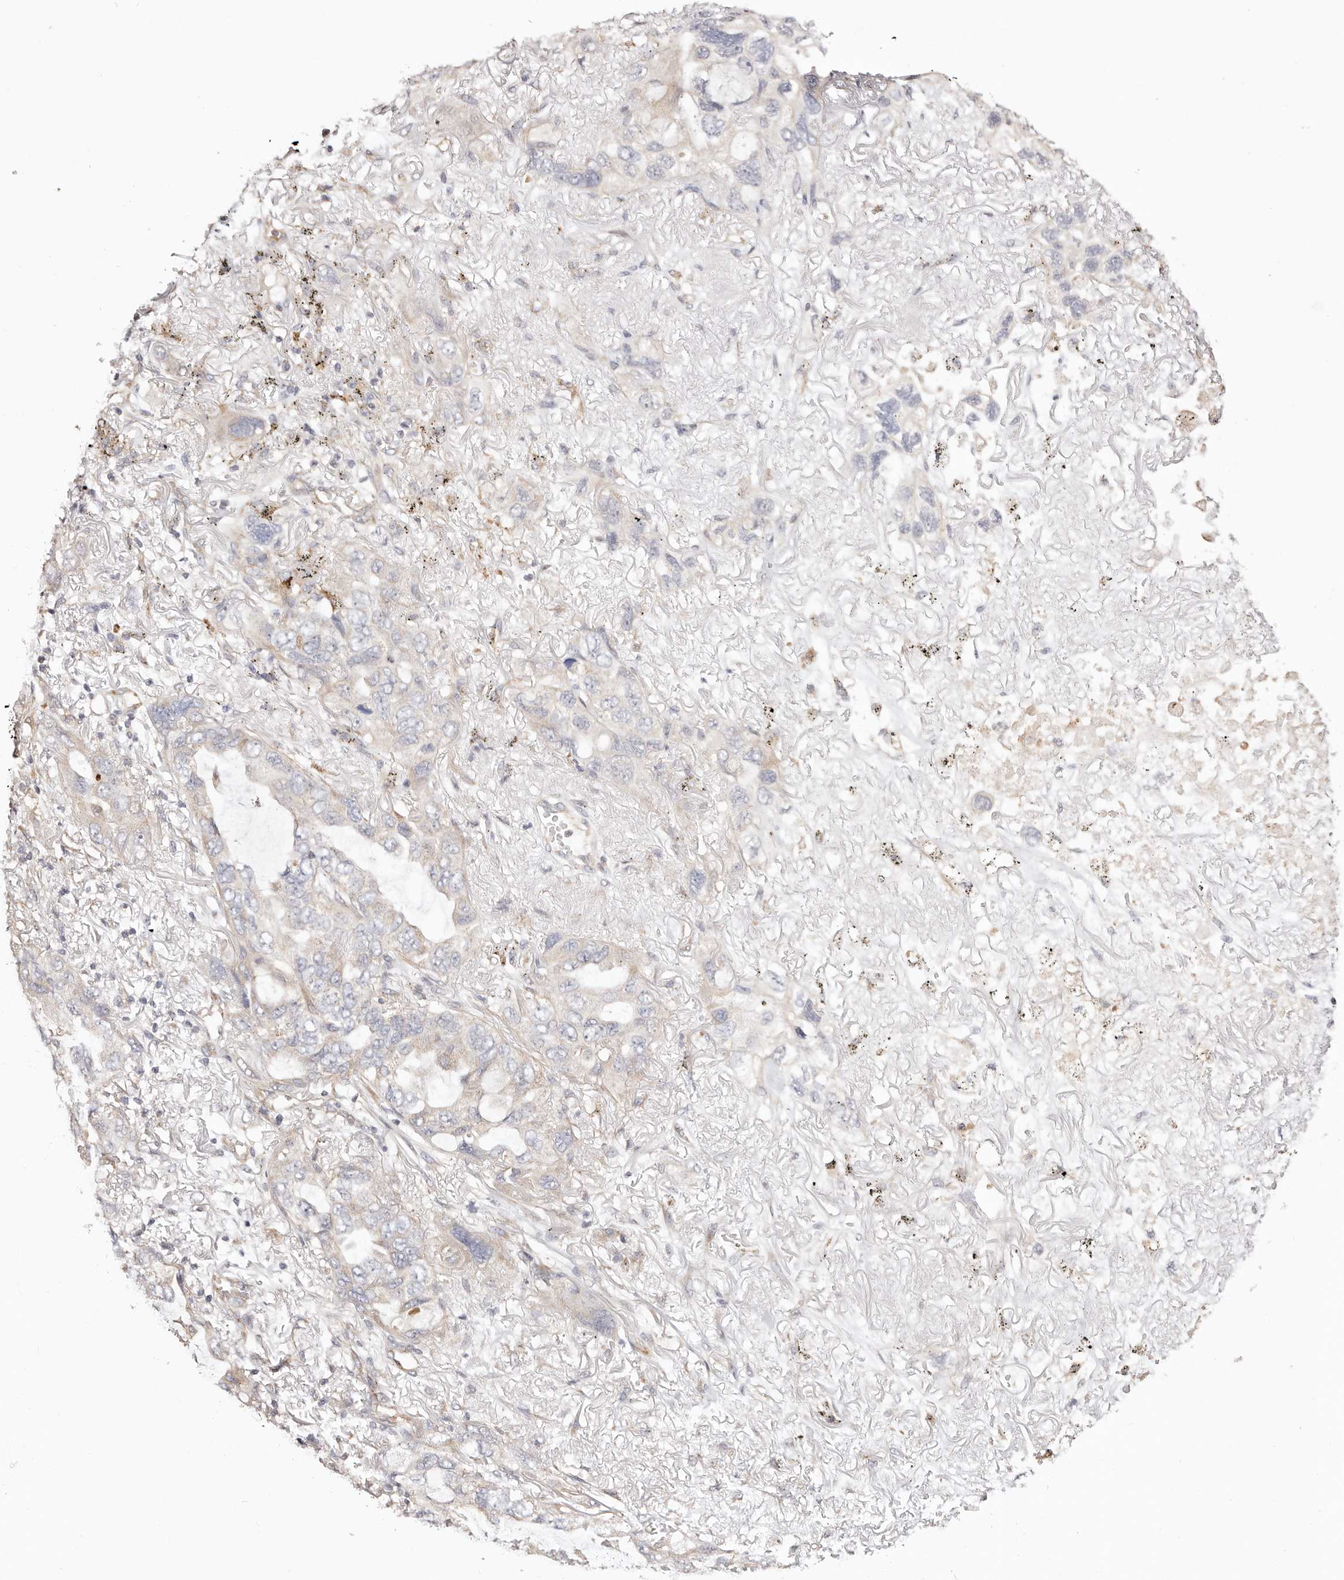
{"staining": {"intensity": "negative", "quantity": "none", "location": "none"}, "tissue": "lung cancer", "cell_type": "Tumor cells", "image_type": "cancer", "snomed": [{"axis": "morphology", "description": "Squamous cell carcinoma, NOS"}, {"axis": "topography", "description": "Lung"}], "caption": "This histopathology image is of lung cancer stained with immunohistochemistry to label a protein in brown with the nuclei are counter-stained blue. There is no staining in tumor cells.", "gene": "MAPK1", "patient": {"sex": "female", "age": 73}}